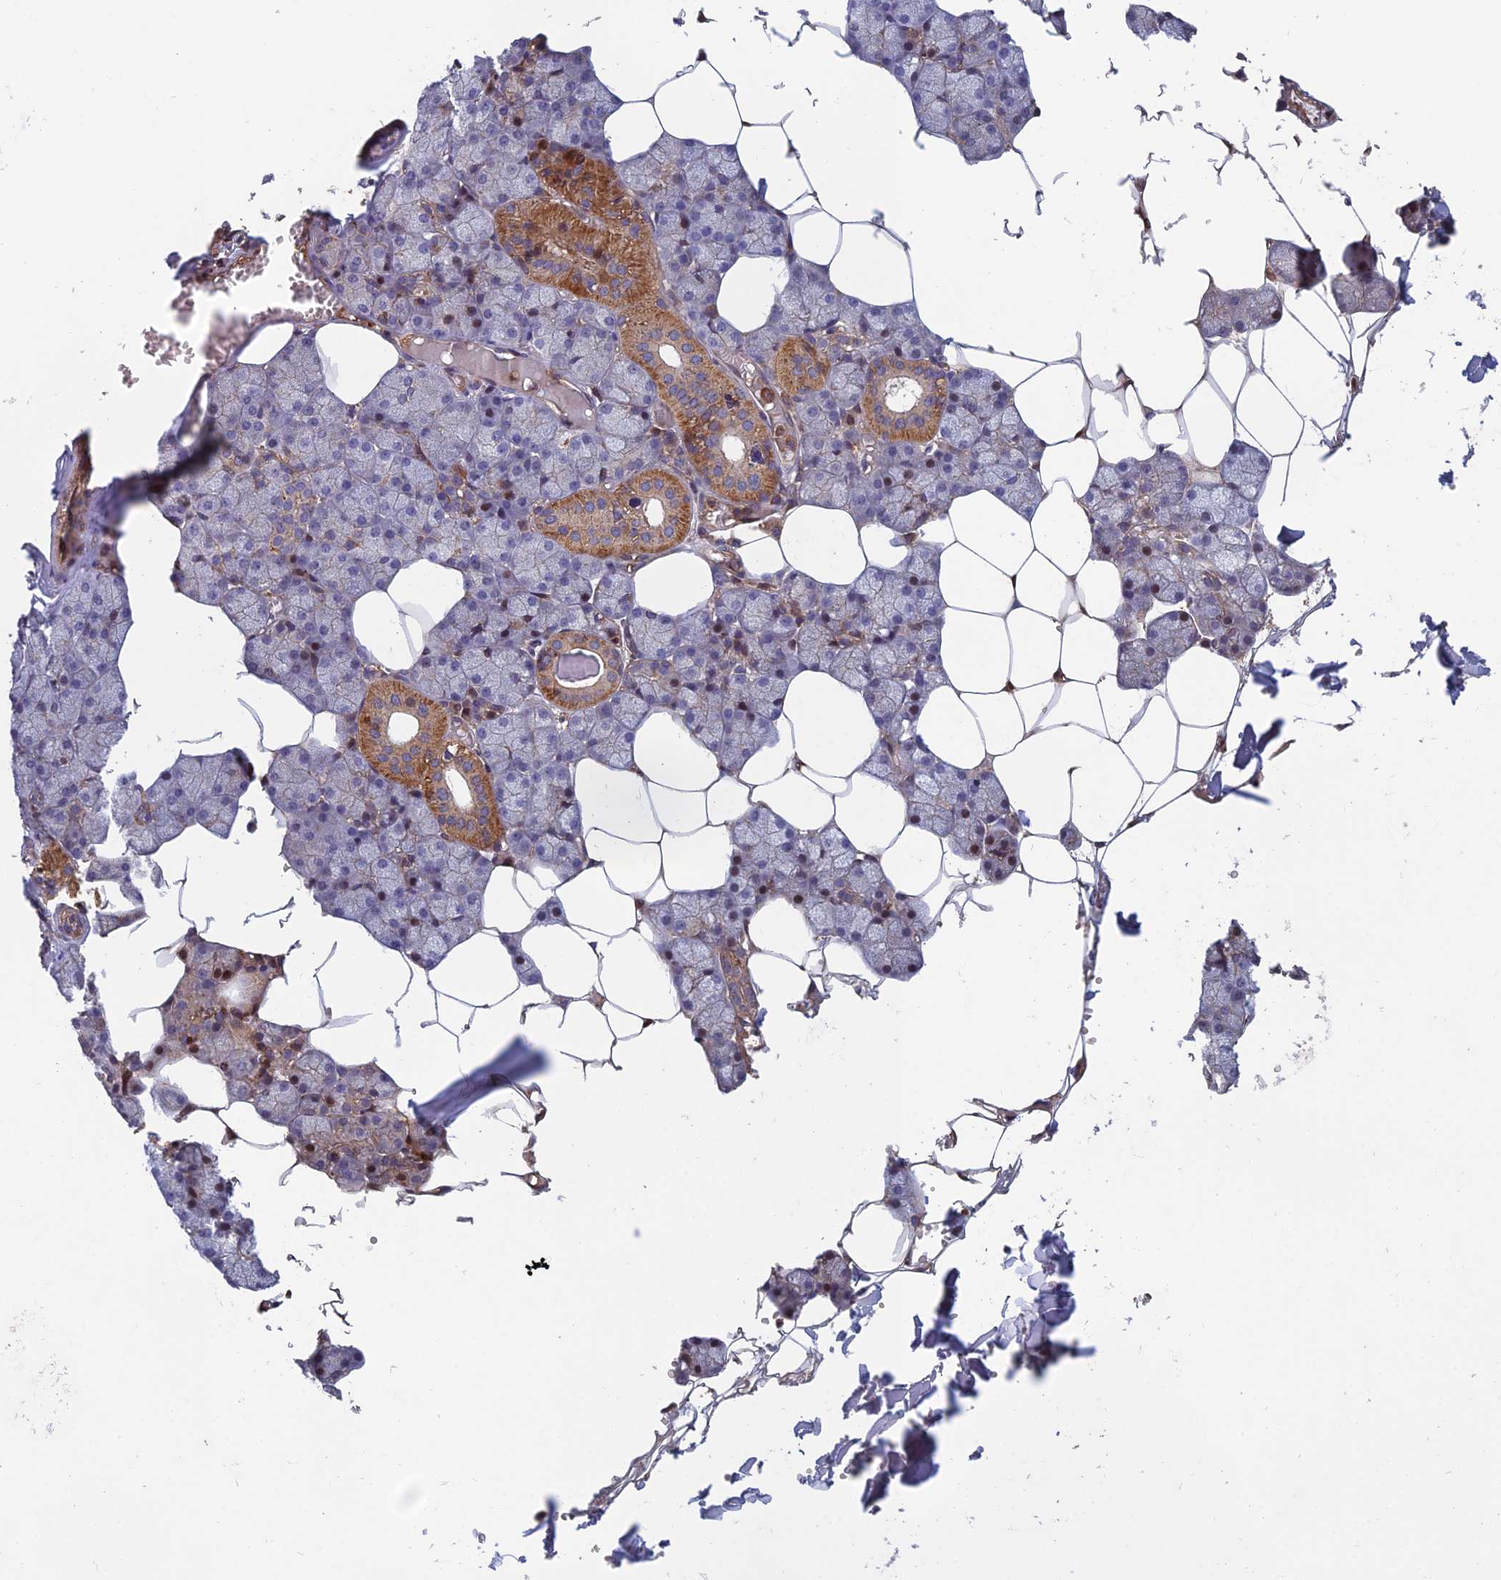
{"staining": {"intensity": "moderate", "quantity": "<25%", "location": "cytoplasmic/membranous"}, "tissue": "salivary gland", "cell_type": "Glandular cells", "image_type": "normal", "snomed": [{"axis": "morphology", "description": "Normal tissue, NOS"}, {"axis": "topography", "description": "Salivary gland"}], "caption": "The image exhibits a brown stain indicating the presence of a protein in the cytoplasmic/membranous of glandular cells in salivary gland. Ihc stains the protein in brown and the nuclei are stained blue.", "gene": "C15orf62", "patient": {"sex": "male", "age": 62}}